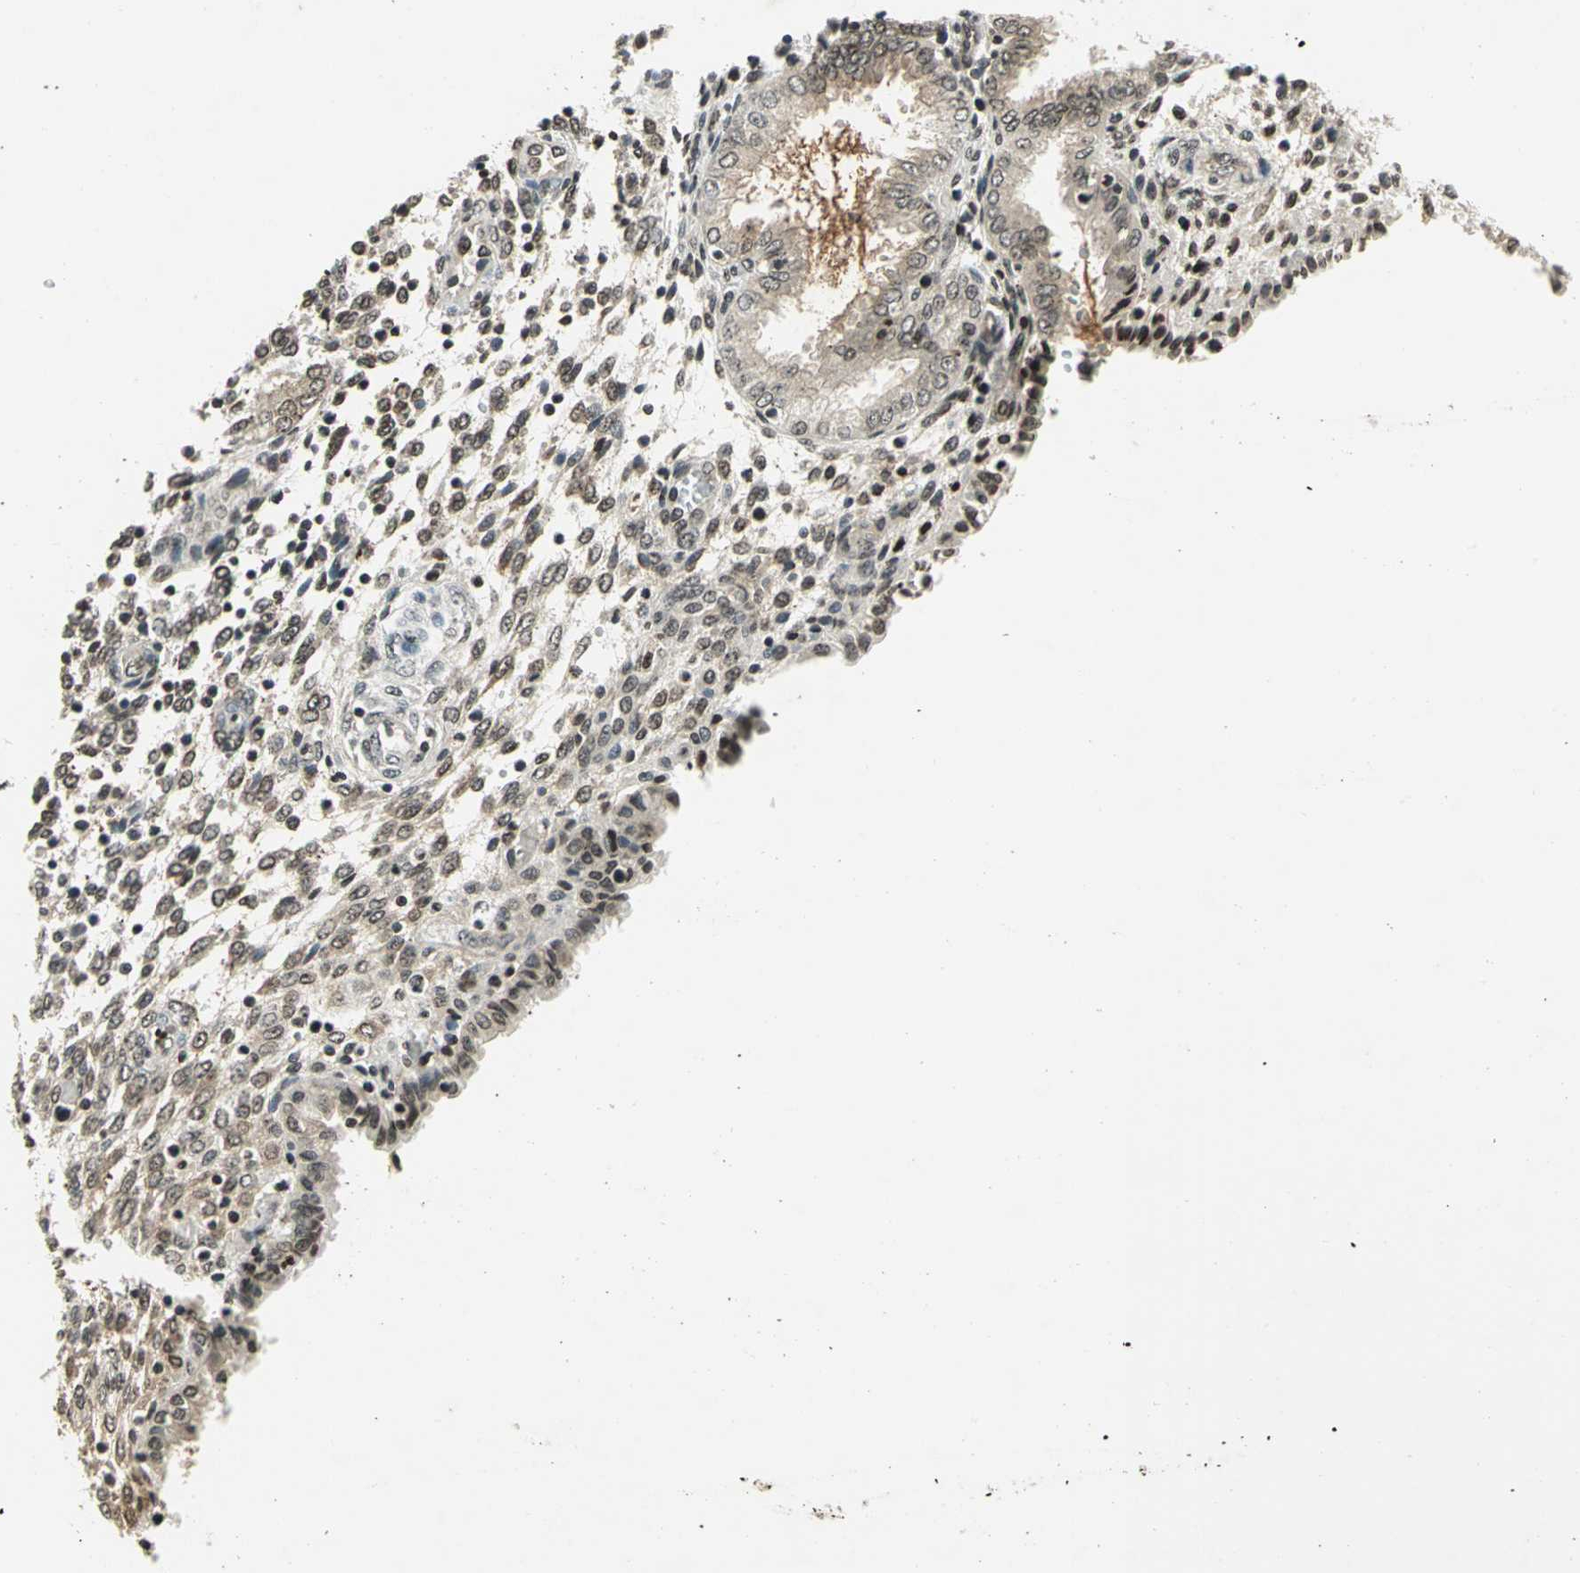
{"staining": {"intensity": "moderate", "quantity": "25%-75%", "location": "cytoplasmic/membranous"}, "tissue": "endometrium", "cell_type": "Cells in endometrial stroma", "image_type": "normal", "snomed": [{"axis": "morphology", "description": "Normal tissue, NOS"}, {"axis": "topography", "description": "Endometrium"}], "caption": "High-magnification brightfield microscopy of normal endometrium stained with DAB (brown) and counterstained with hematoxylin (blue). cells in endometrial stroma exhibit moderate cytoplasmic/membranous expression is present in about25%-75% of cells.", "gene": "LGALS3", "patient": {"sex": "female", "age": 33}}